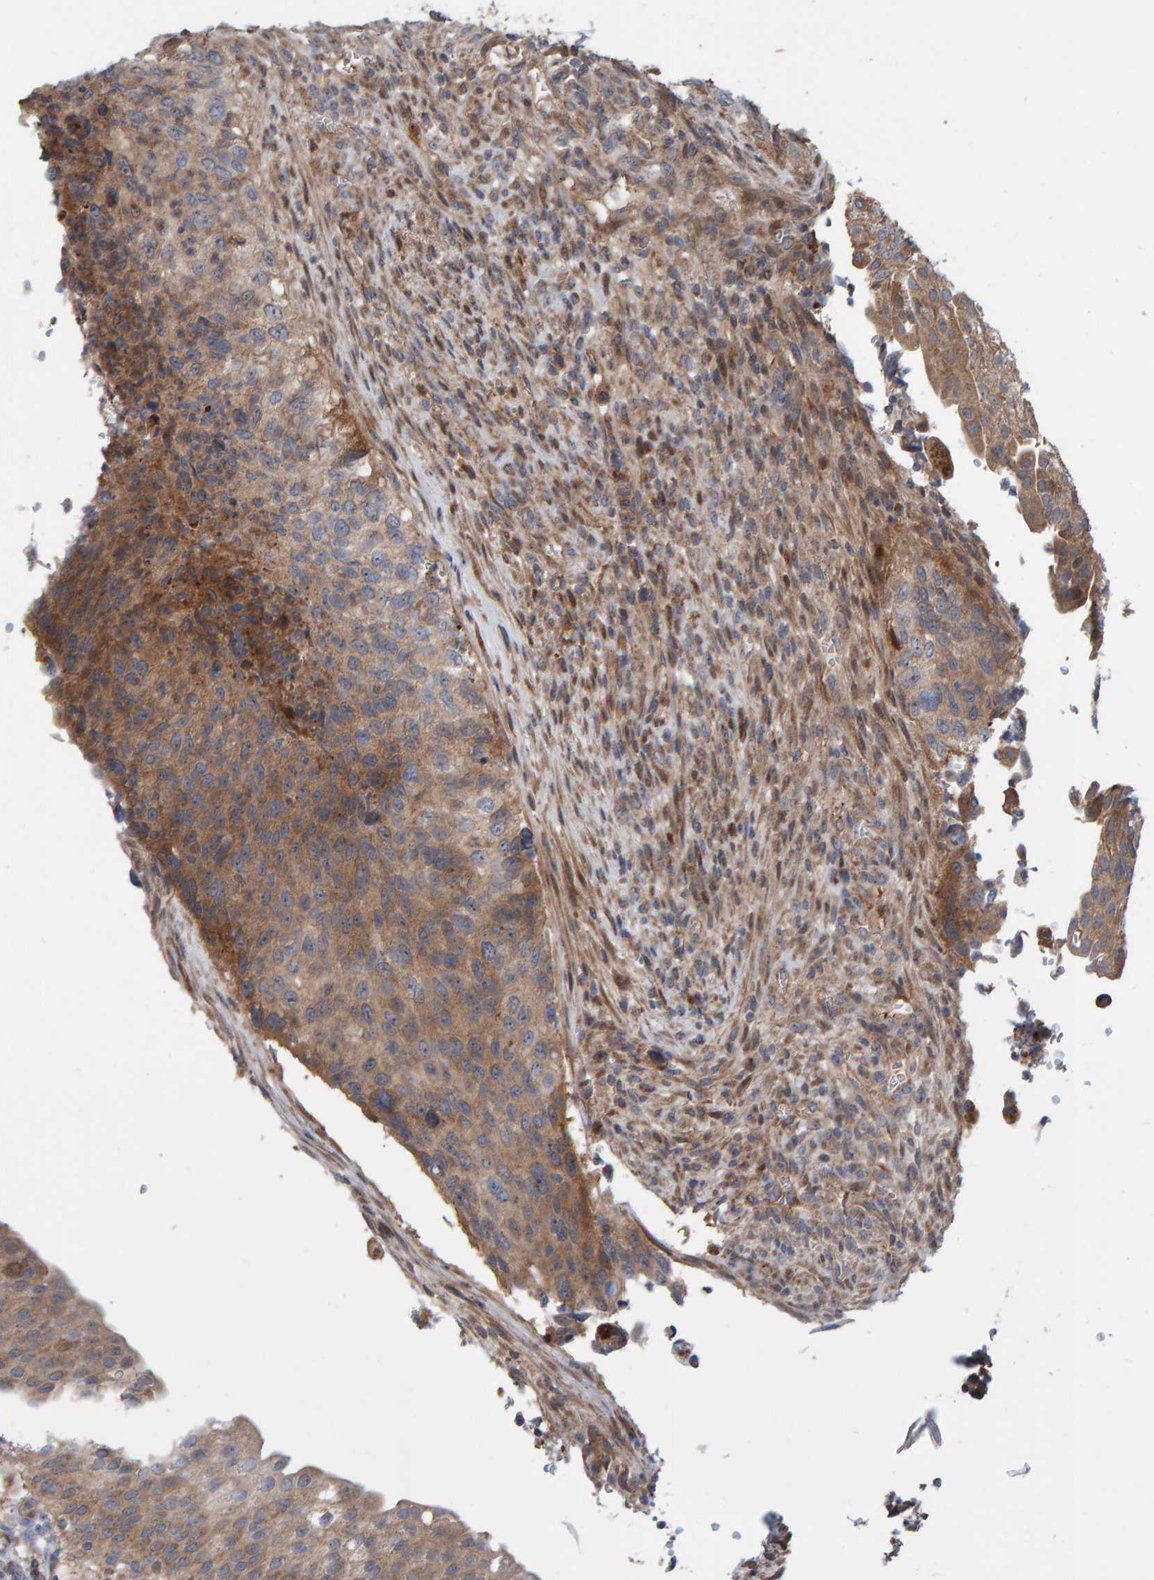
{"staining": {"intensity": "moderate", "quantity": ">75%", "location": "cytoplasmic/membranous"}, "tissue": "urinary bladder", "cell_type": "Urothelial cells", "image_type": "normal", "snomed": [{"axis": "morphology", "description": "Normal tissue, NOS"}, {"axis": "topography", "description": "Urinary bladder"}], "caption": "Brown immunohistochemical staining in unremarkable human urinary bladder shows moderate cytoplasmic/membranous expression in approximately >75% of urothelial cells. (brown staining indicates protein expression, while blue staining denotes nuclei).", "gene": "KIAA0753", "patient": {"sex": "female", "age": 60}}